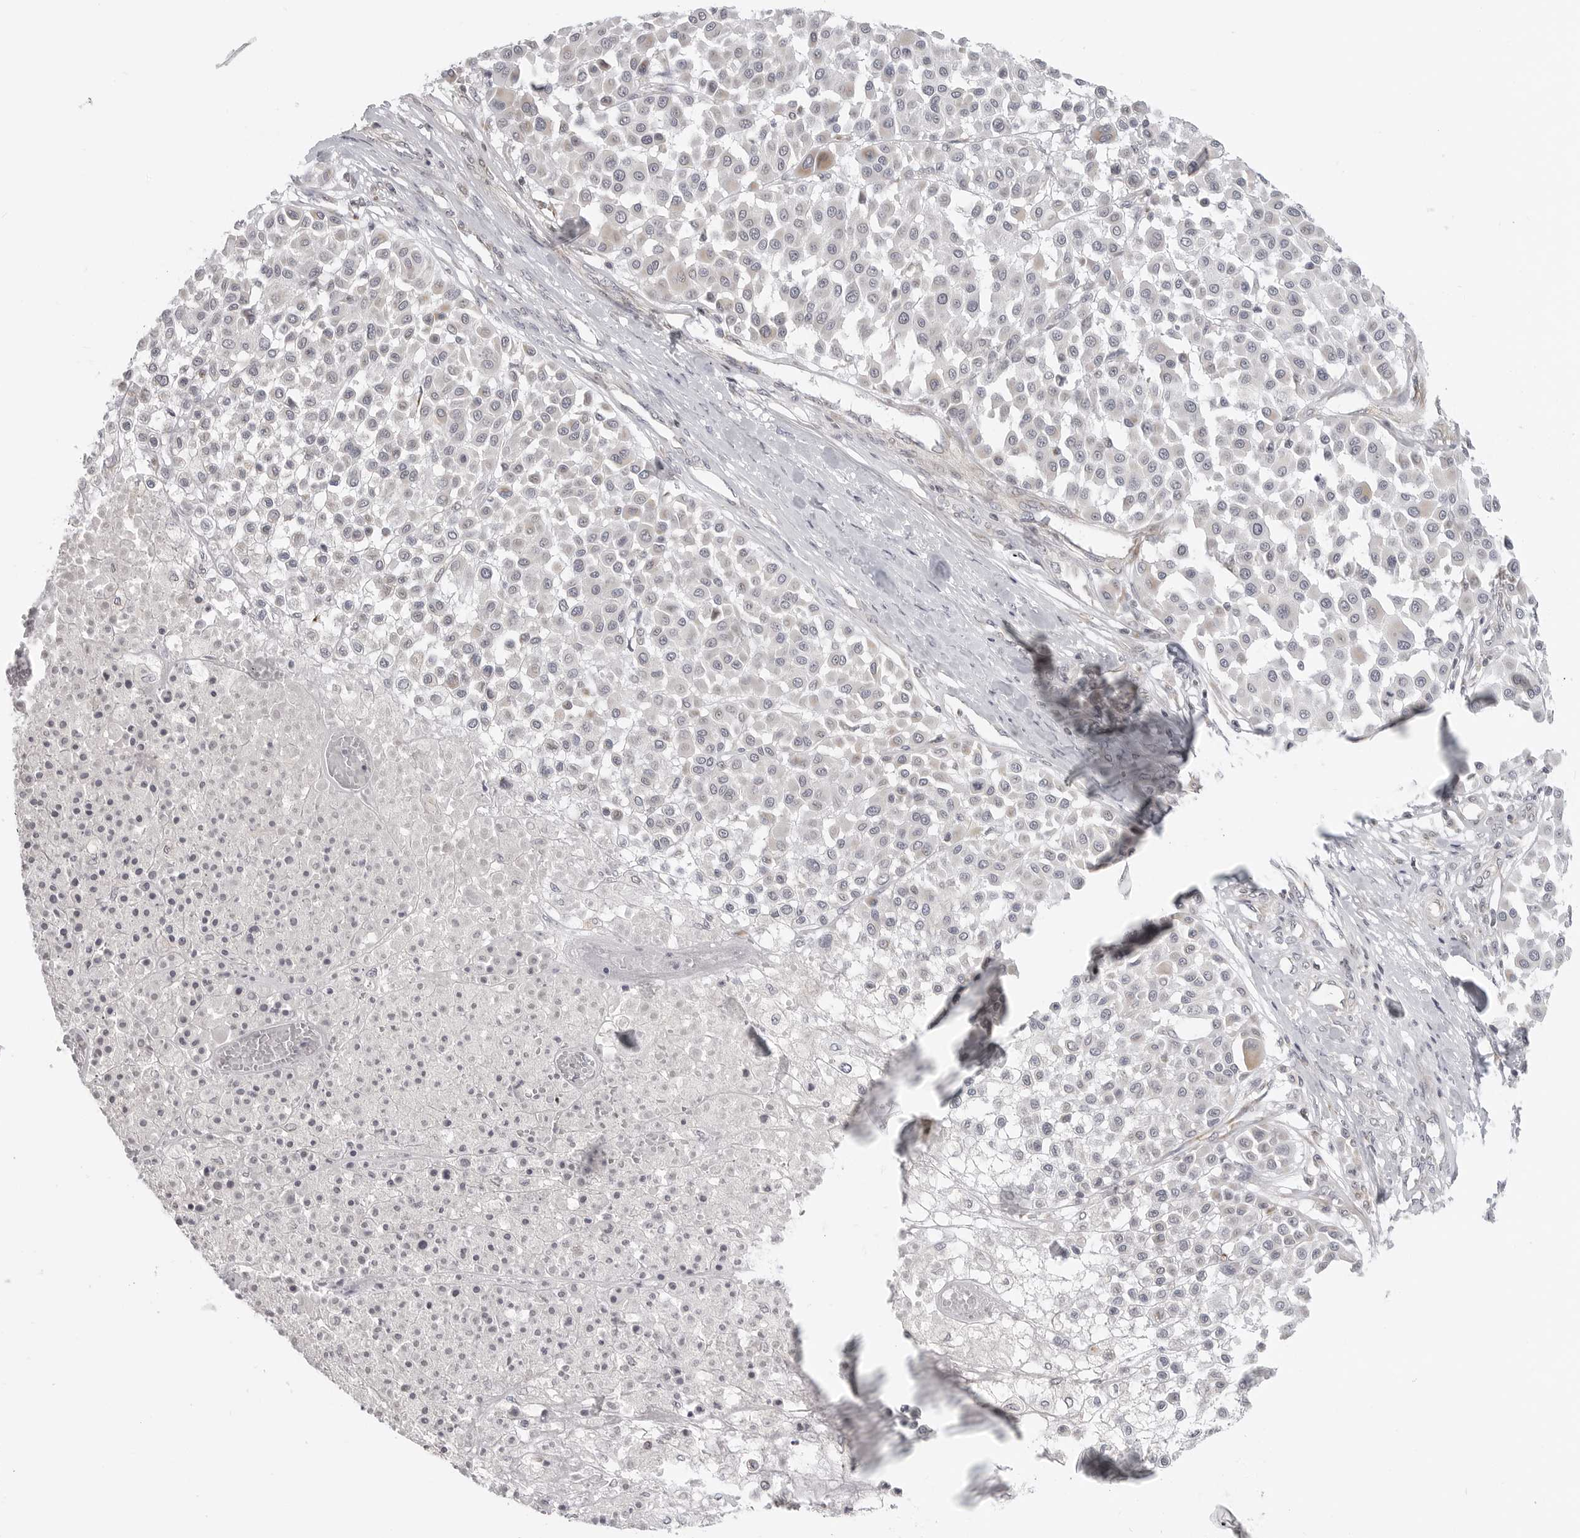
{"staining": {"intensity": "negative", "quantity": "none", "location": "none"}, "tissue": "melanoma", "cell_type": "Tumor cells", "image_type": "cancer", "snomed": [{"axis": "morphology", "description": "Malignant melanoma, Metastatic site"}, {"axis": "topography", "description": "Soft tissue"}], "caption": "Melanoma stained for a protein using IHC exhibits no staining tumor cells.", "gene": "MAP7D1", "patient": {"sex": "male", "age": 41}}